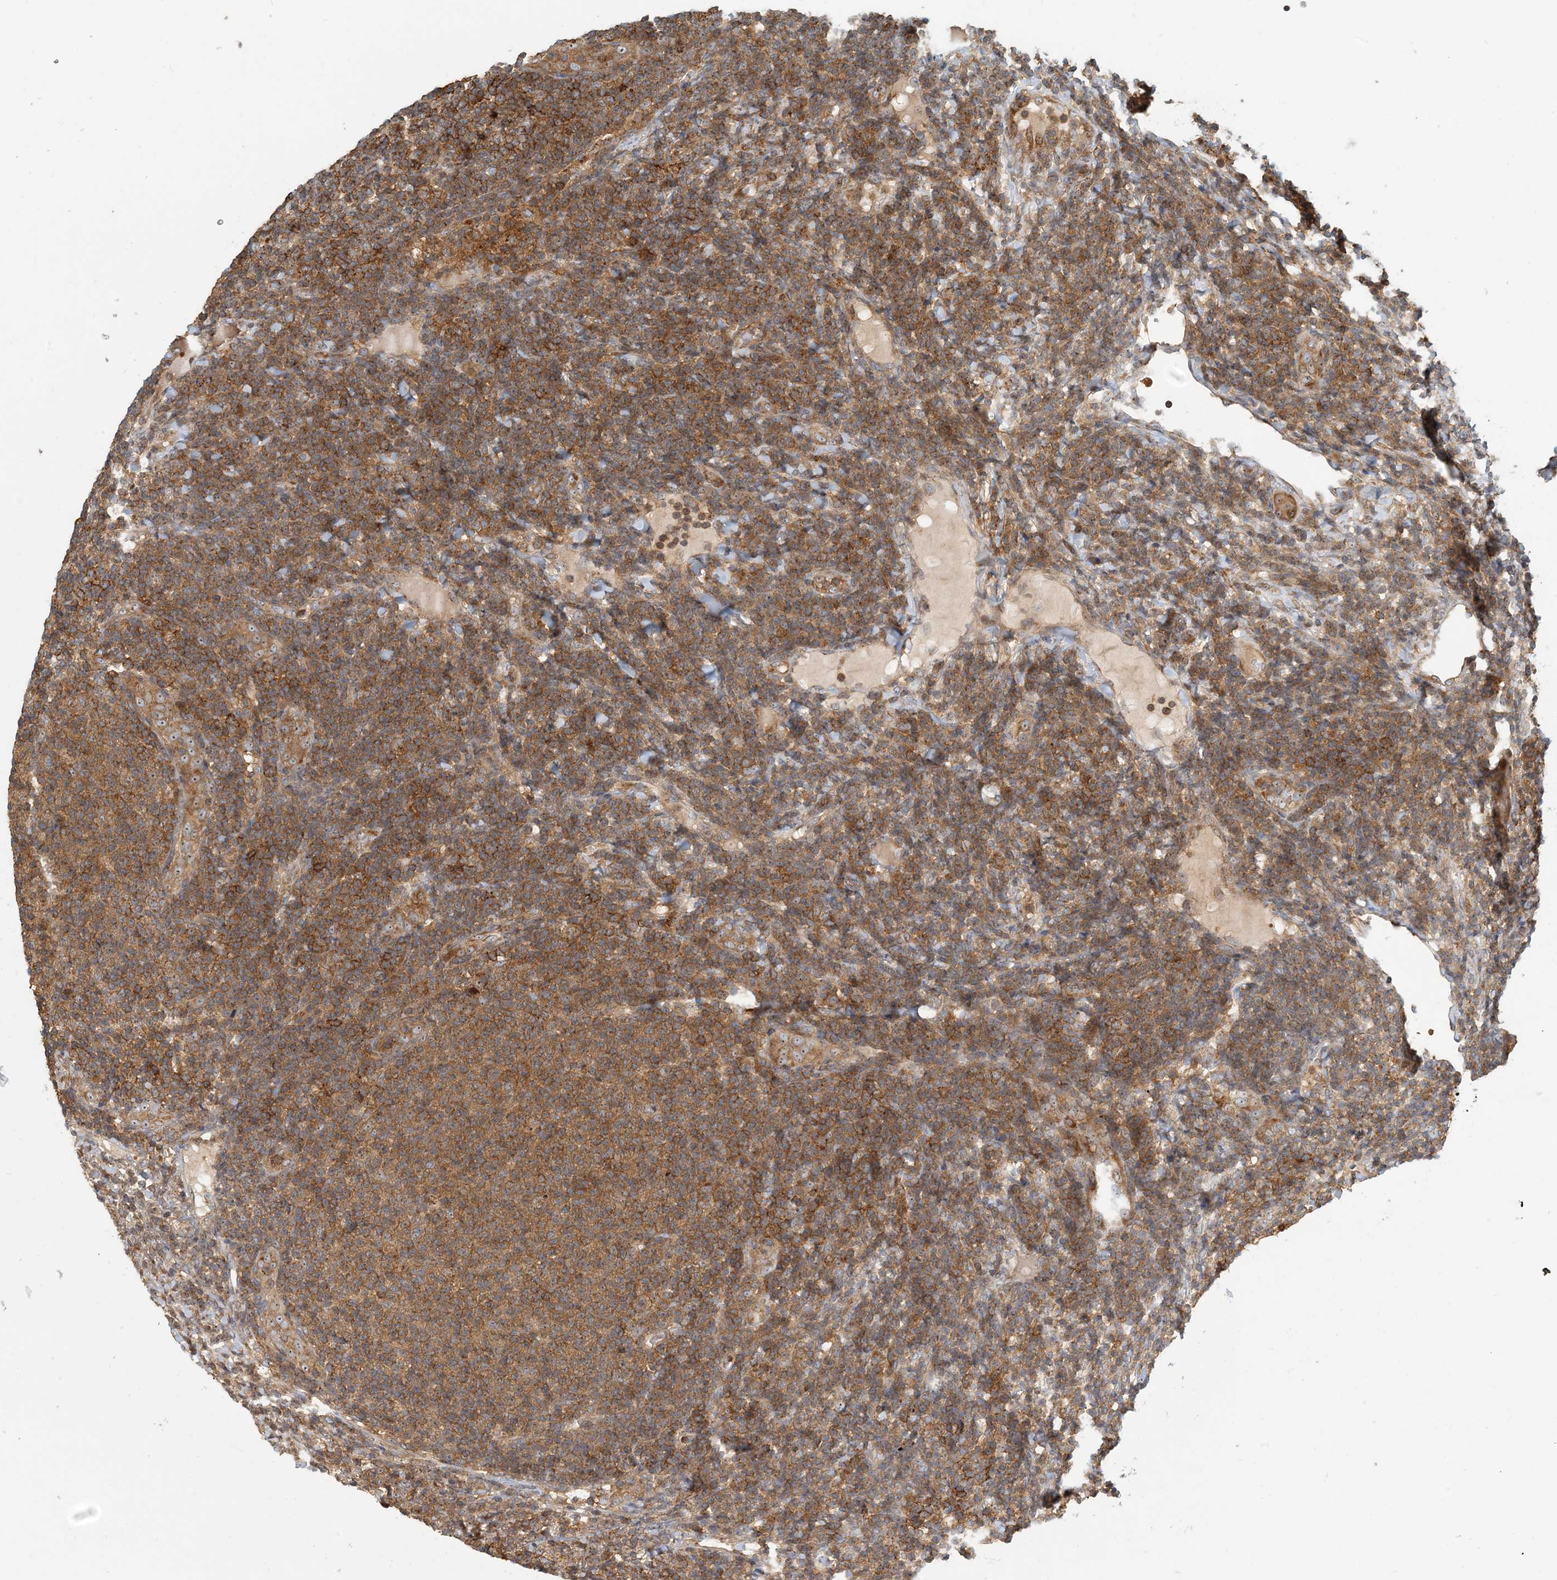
{"staining": {"intensity": "moderate", "quantity": ">75%", "location": "cytoplasmic/membranous"}, "tissue": "lymphoma", "cell_type": "Tumor cells", "image_type": "cancer", "snomed": [{"axis": "morphology", "description": "Malignant lymphoma, non-Hodgkin's type, Low grade"}, {"axis": "topography", "description": "Lymph node"}], "caption": "Human malignant lymphoma, non-Hodgkin's type (low-grade) stained with a protein marker reveals moderate staining in tumor cells.", "gene": "COLEC11", "patient": {"sex": "male", "age": 66}}